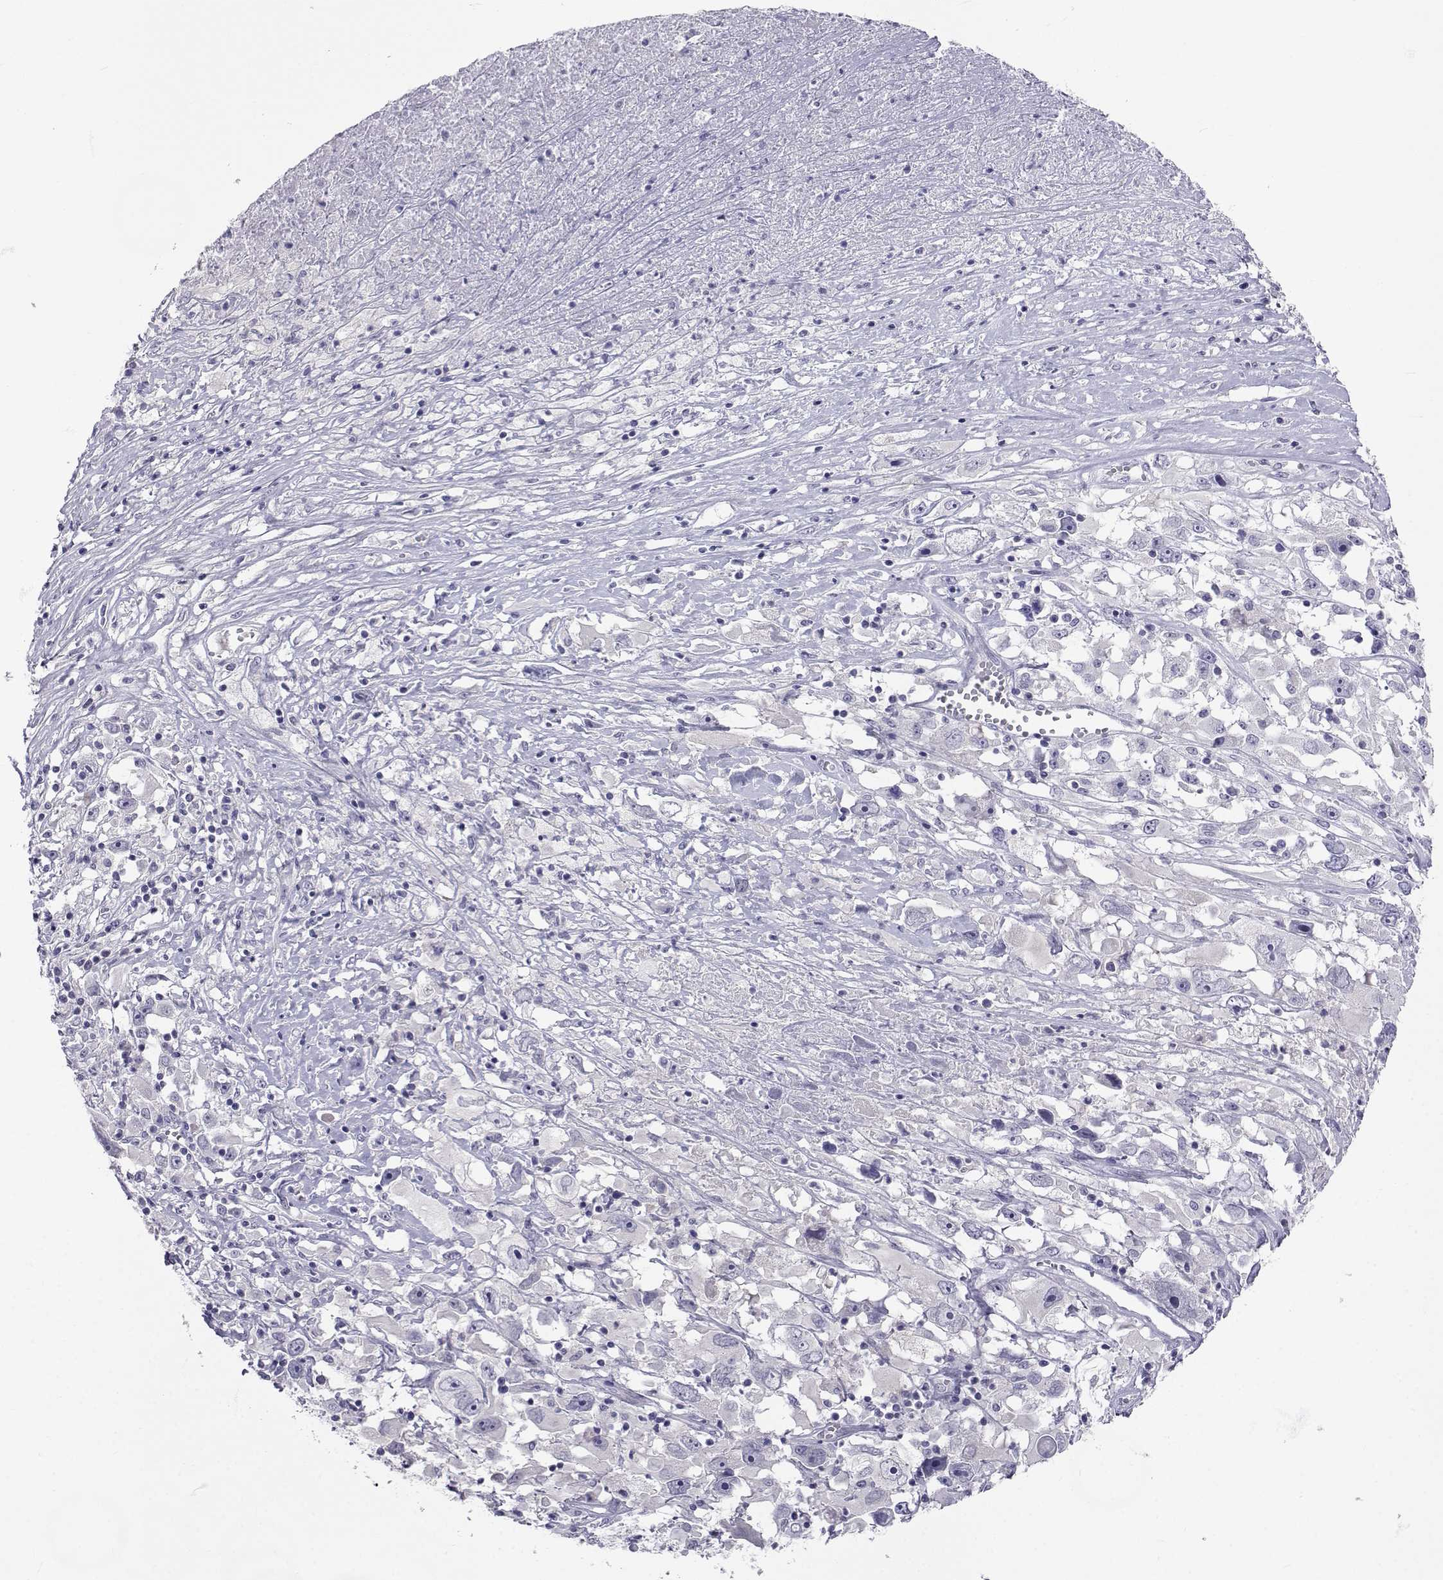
{"staining": {"intensity": "negative", "quantity": "none", "location": "none"}, "tissue": "melanoma", "cell_type": "Tumor cells", "image_type": "cancer", "snomed": [{"axis": "morphology", "description": "Malignant melanoma, Metastatic site"}, {"axis": "topography", "description": "Soft tissue"}], "caption": "Immunohistochemical staining of malignant melanoma (metastatic site) reveals no significant staining in tumor cells. Nuclei are stained in blue.", "gene": "SLC6A3", "patient": {"sex": "male", "age": 50}}